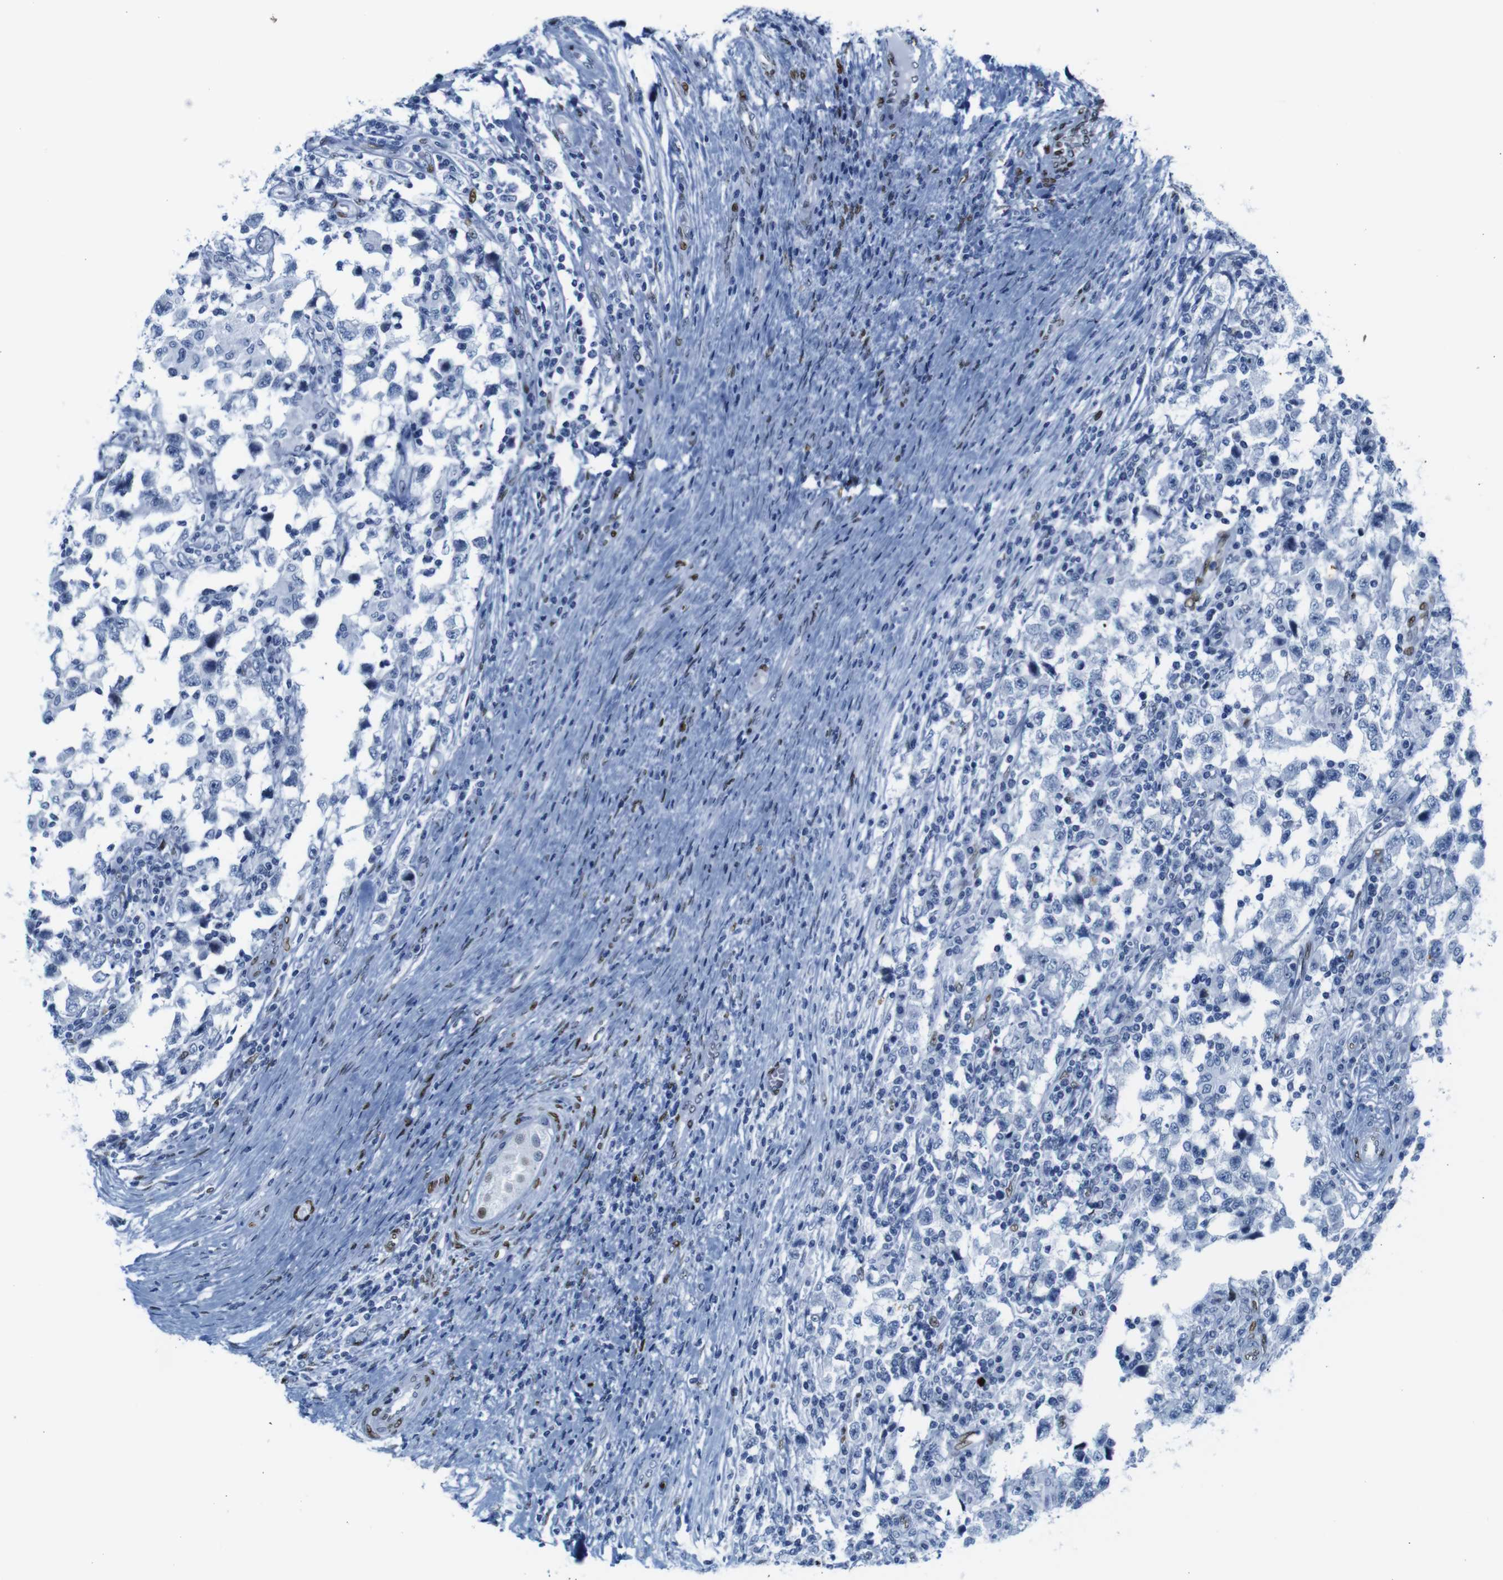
{"staining": {"intensity": "negative", "quantity": "none", "location": "none"}, "tissue": "testis cancer", "cell_type": "Tumor cells", "image_type": "cancer", "snomed": [{"axis": "morphology", "description": "Carcinoma, Embryonal, NOS"}, {"axis": "topography", "description": "Testis"}], "caption": "Image shows no significant protein expression in tumor cells of testis cancer.", "gene": "NPIPB15", "patient": {"sex": "male", "age": 21}}